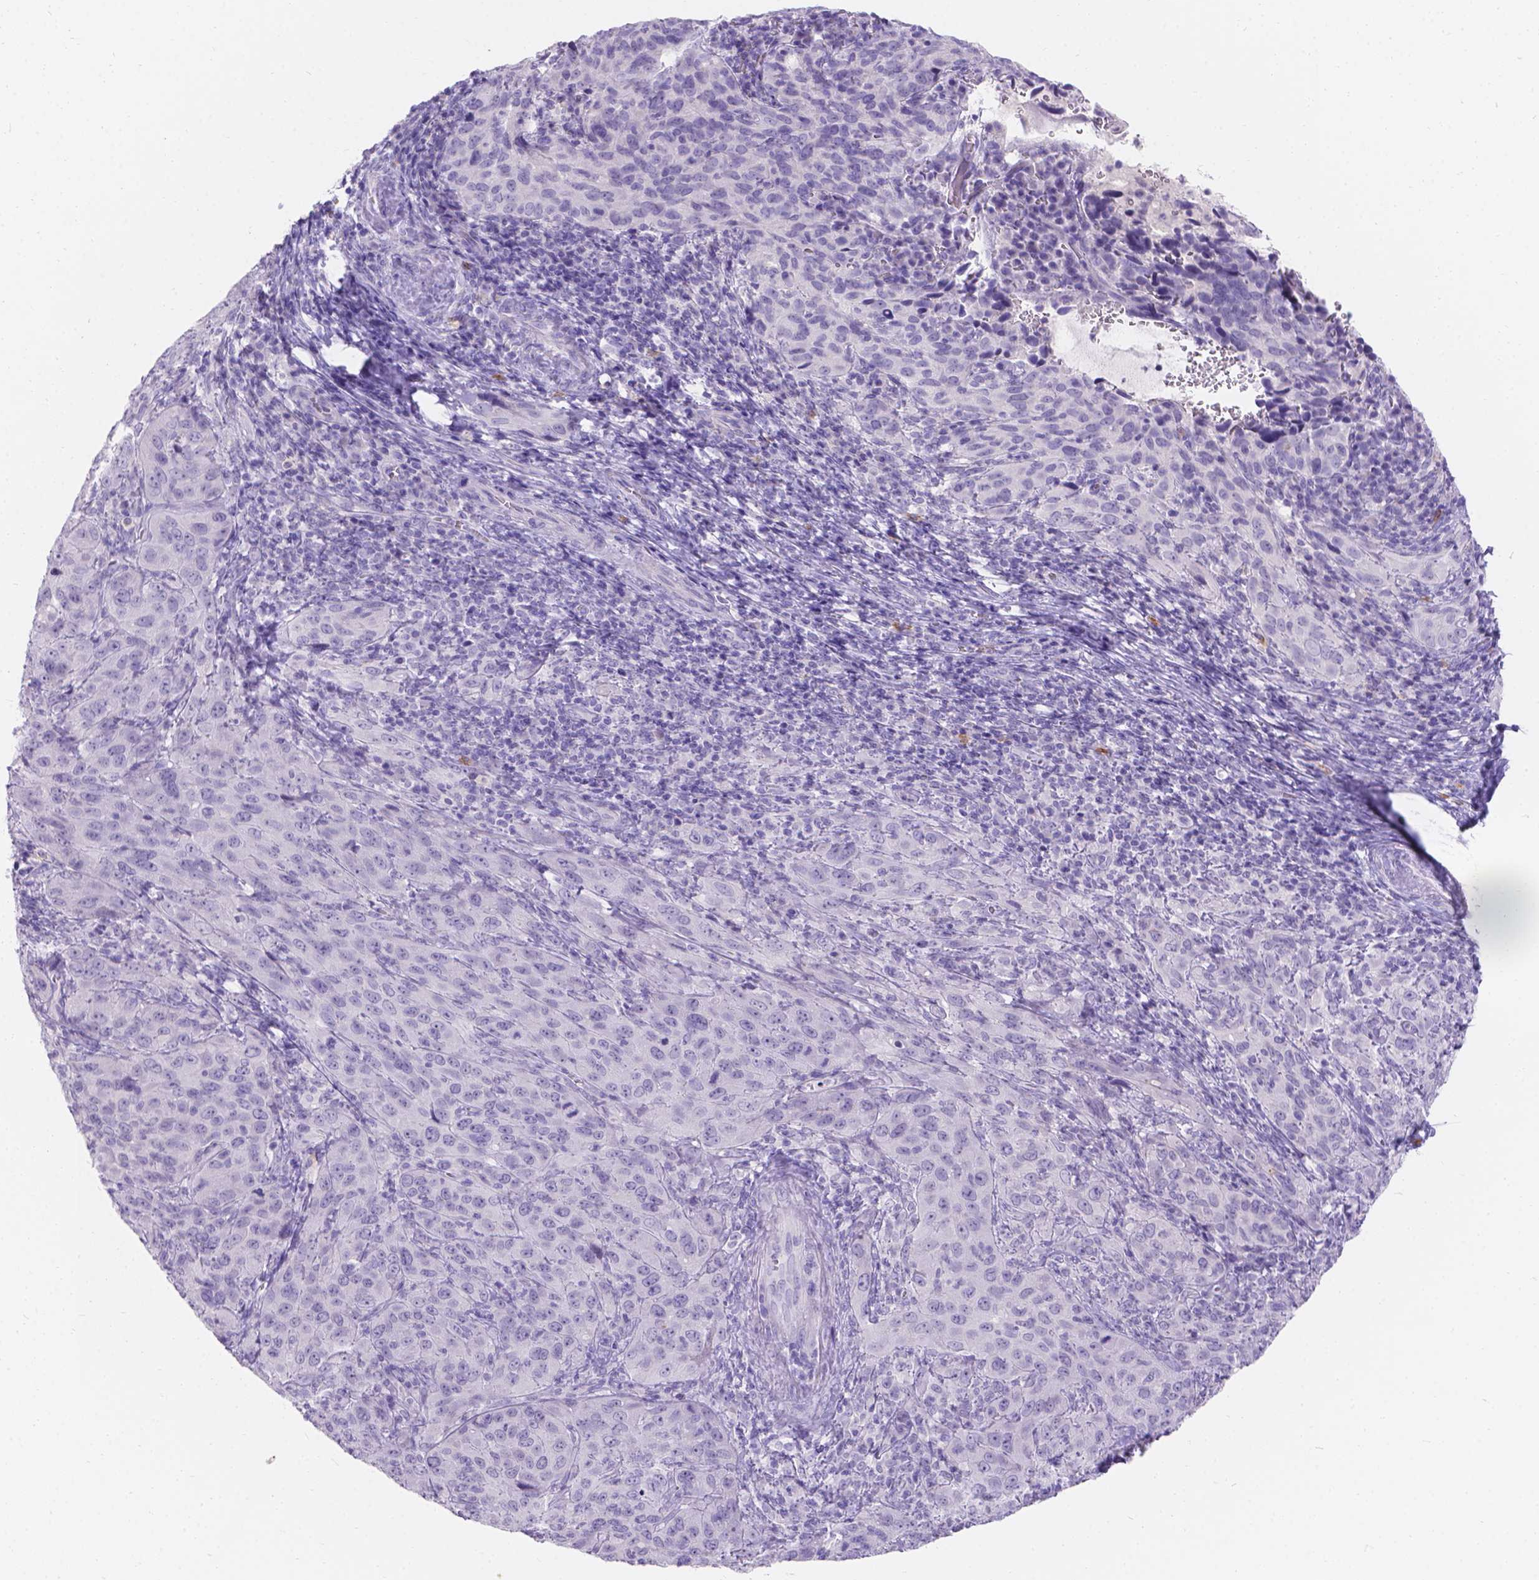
{"staining": {"intensity": "negative", "quantity": "none", "location": "none"}, "tissue": "cervical cancer", "cell_type": "Tumor cells", "image_type": "cancer", "snomed": [{"axis": "morphology", "description": "Normal tissue, NOS"}, {"axis": "morphology", "description": "Squamous cell carcinoma, NOS"}, {"axis": "topography", "description": "Cervix"}], "caption": "This image is of squamous cell carcinoma (cervical) stained with immunohistochemistry (IHC) to label a protein in brown with the nuclei are counter-stained blue. There is no positivity in tumor cells. (DAB (3,3'-diaminobenzidine) immunohistochemistry with hematoxylin counter stain).", "gene": "GNRHR", "patient": {"sex": "female", "age": 51}}